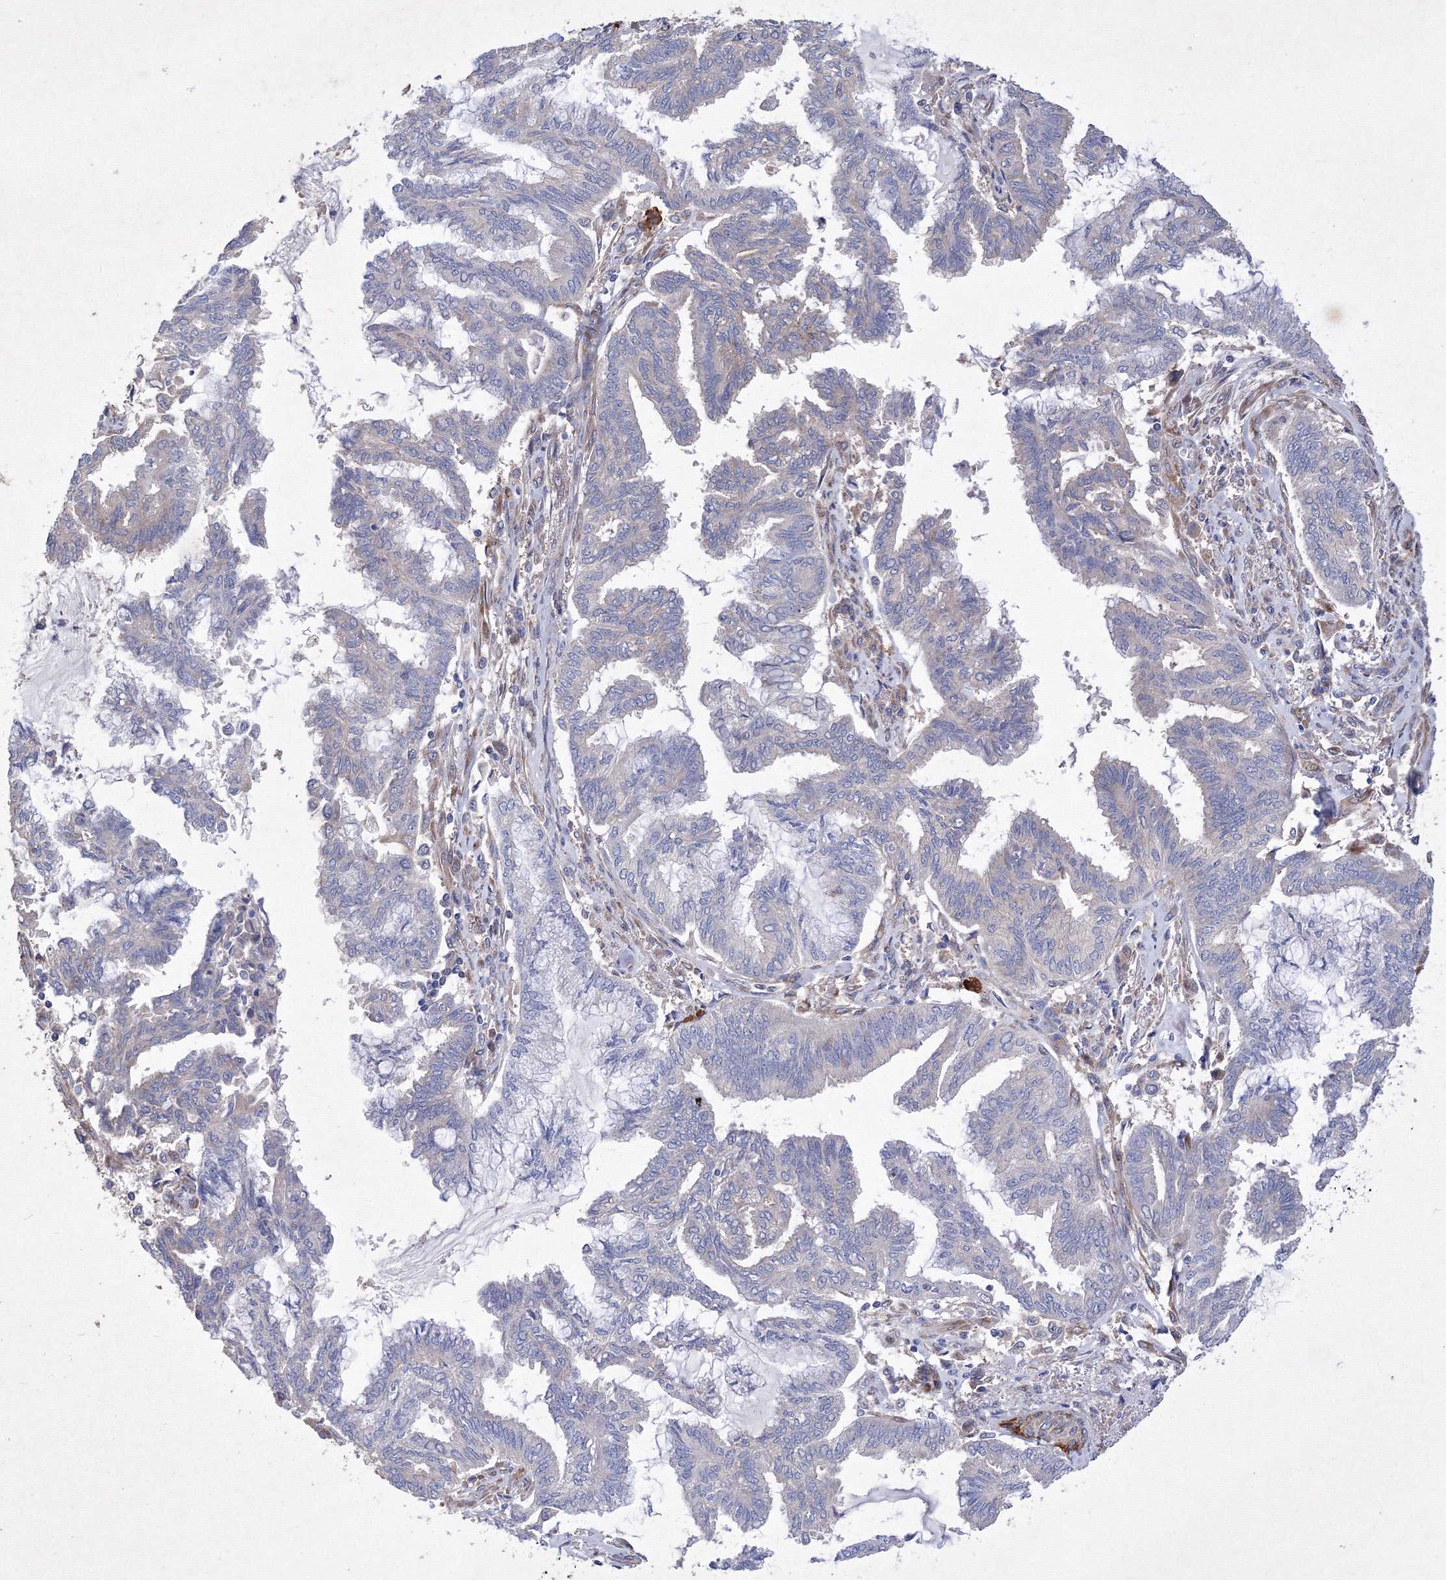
{"staining": {"intensity": "negative", "quantity": "none", "location": "none"}, "tissue": "endometrial cancer", "cell_type": "Tumor cells", "image_type": "cancer", "snomed": [{"axis": "morphology", "description": "Adenocarcinoma, NOS"}, {"axis": "topography", "description": "Endometrium"}], "caption": "Immunohistochemistry image of neoplastic tissue: endometrial cancer (adenocarcinoma) stained with DAB reveals no significant protein staining in tumor cells.", "gene": "SNX18", "patient": {"sex": "female", "age": 86}}